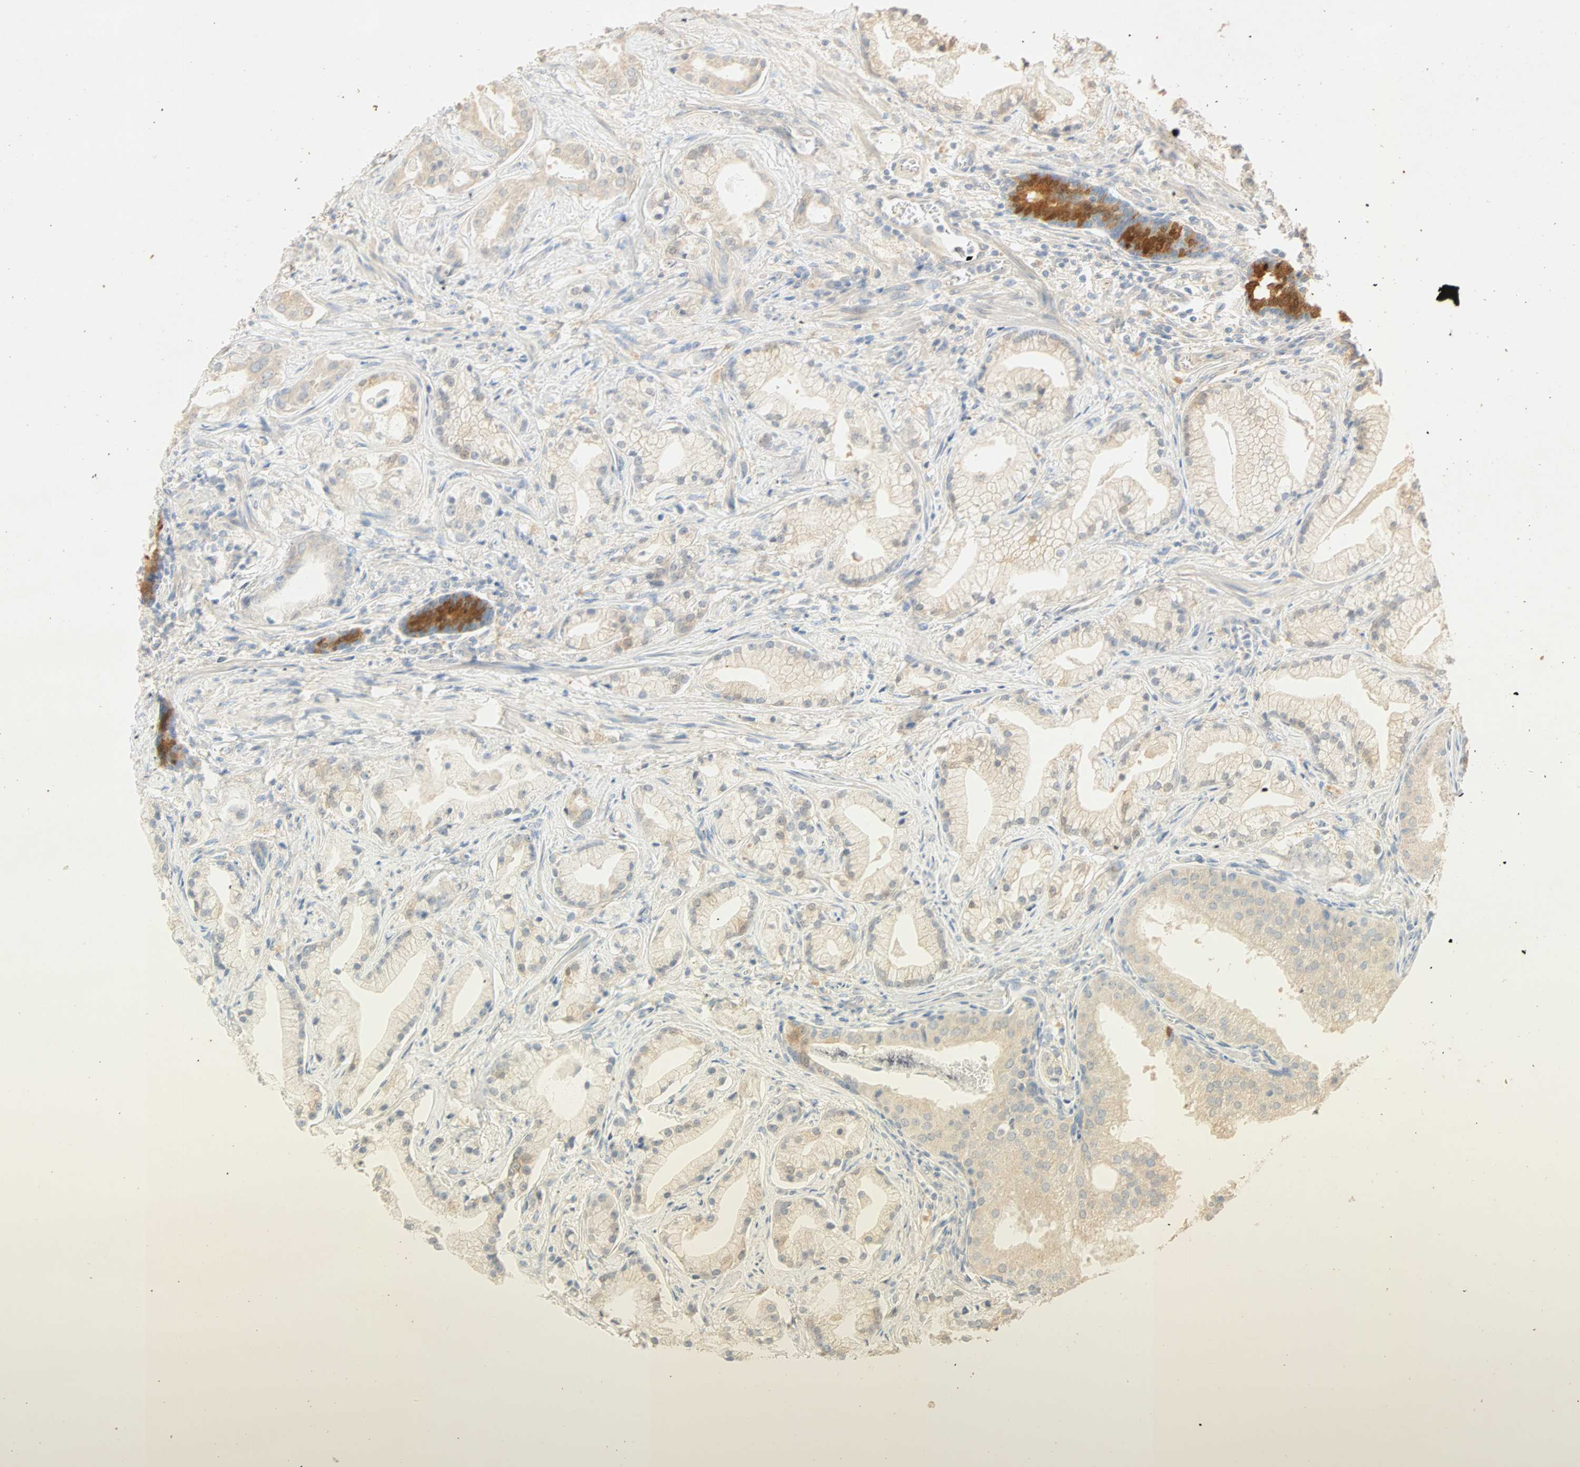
{"staining": {"intensity": "negative", "quantity": "none", "location": "none"}, "tissue": "prostate cancer", "cell_type": "Tumor cells", "image_type": "cancer", "snomed": [{"axis": "morphology", "description": "Adenocarcinoma, Low grade"}, {"axis": "topography", "description": "Prostate"}], "caption": "Immunohistochemistry (IHC) image of prostate adenocarcinoma (low-grade) stained for a protein (brown), which displays no expression in tumor cells.", "gene": "SELENBP1", "patient": {"sex": "male", "age": 59}}